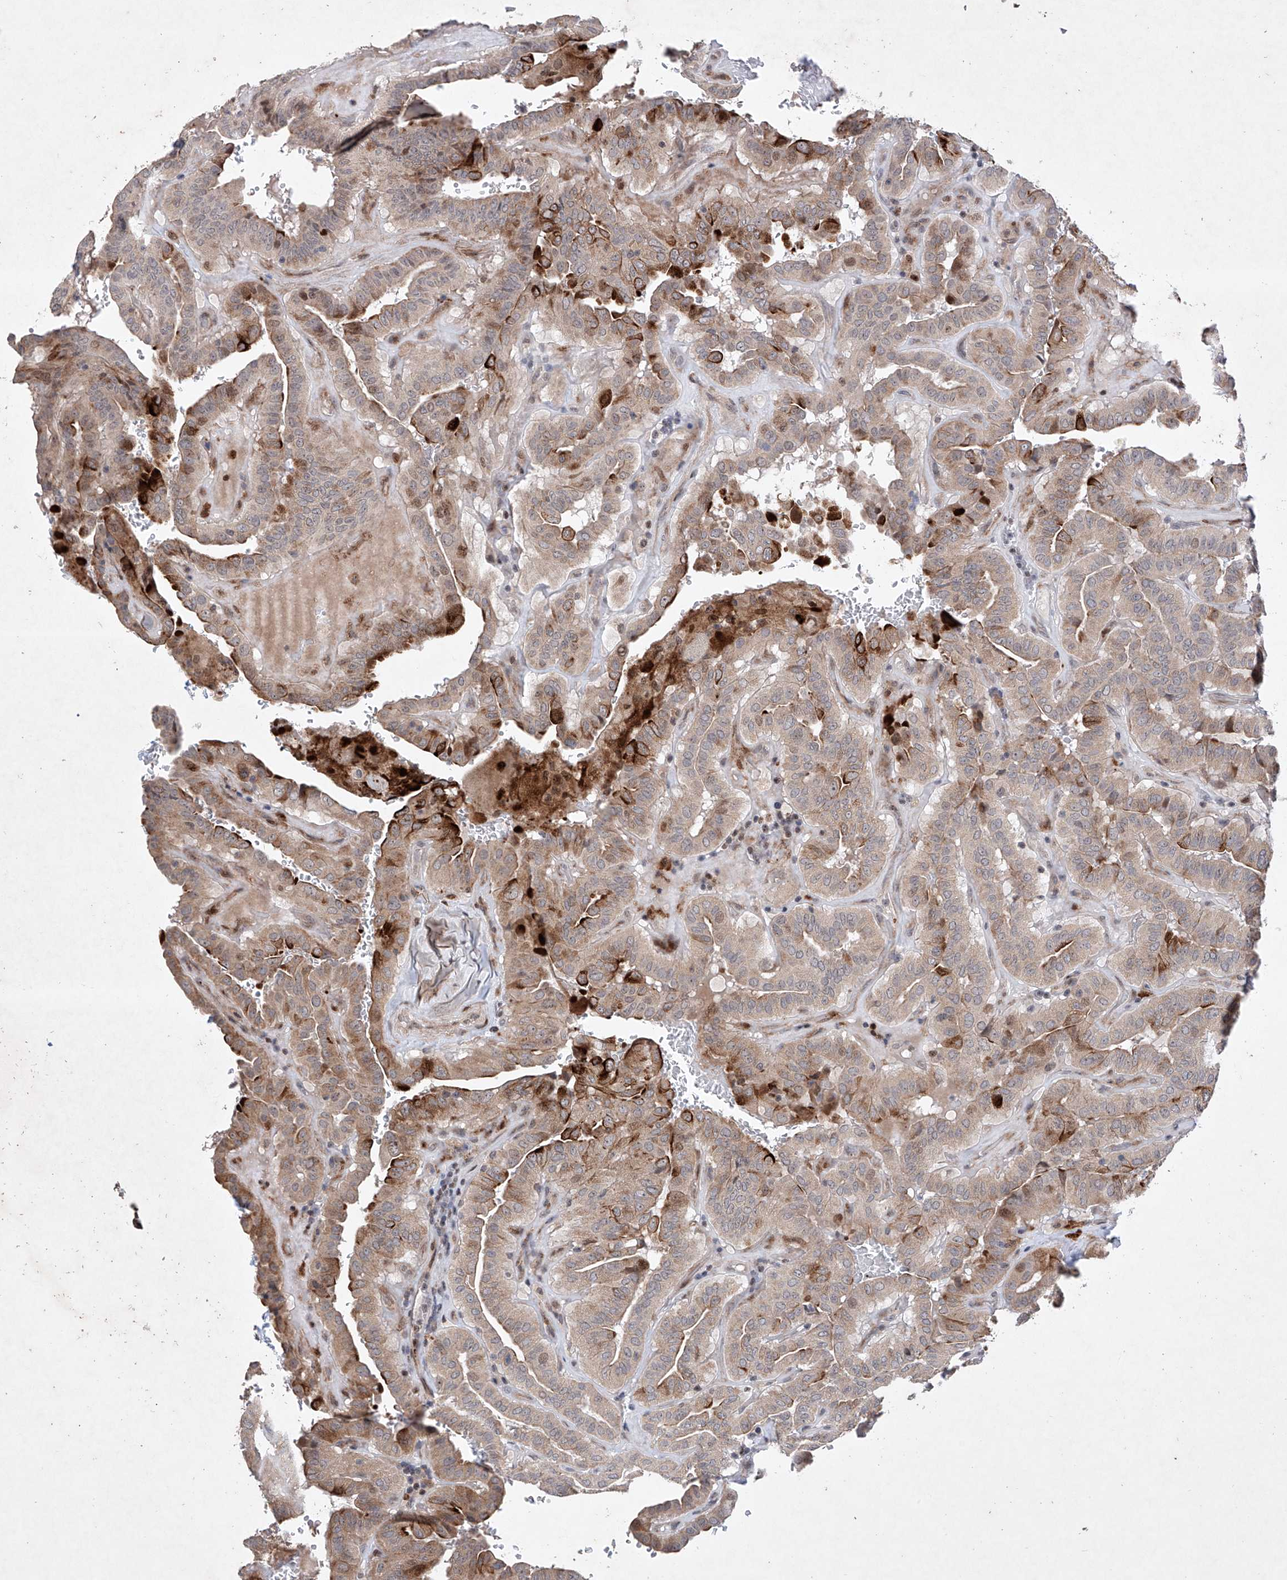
{"staining": {"intensity": "strong", "quantity": "<25%", "location": "cytoplasmic/membranous"}, "tissue": "thyroid cancer", "cell_type": "Tumor cells", "image_type": "cancer", "snomed": [{"axis": "morphology", "description": "Papillary adenocarcinoma, NOS"}, {"axis": "topography", "description": "Thyroid gland"}], "caption": "DAB (3,3'-diaminobenzidine) immunohistochemical staining of papillary adenocarcinoma (thyroid) shows strong cytoplasmic/membranous protein expression in approximately <25% of tumor cells.", "gene": "AFG1L", "patient": {"sex": "male", "age": 77}}